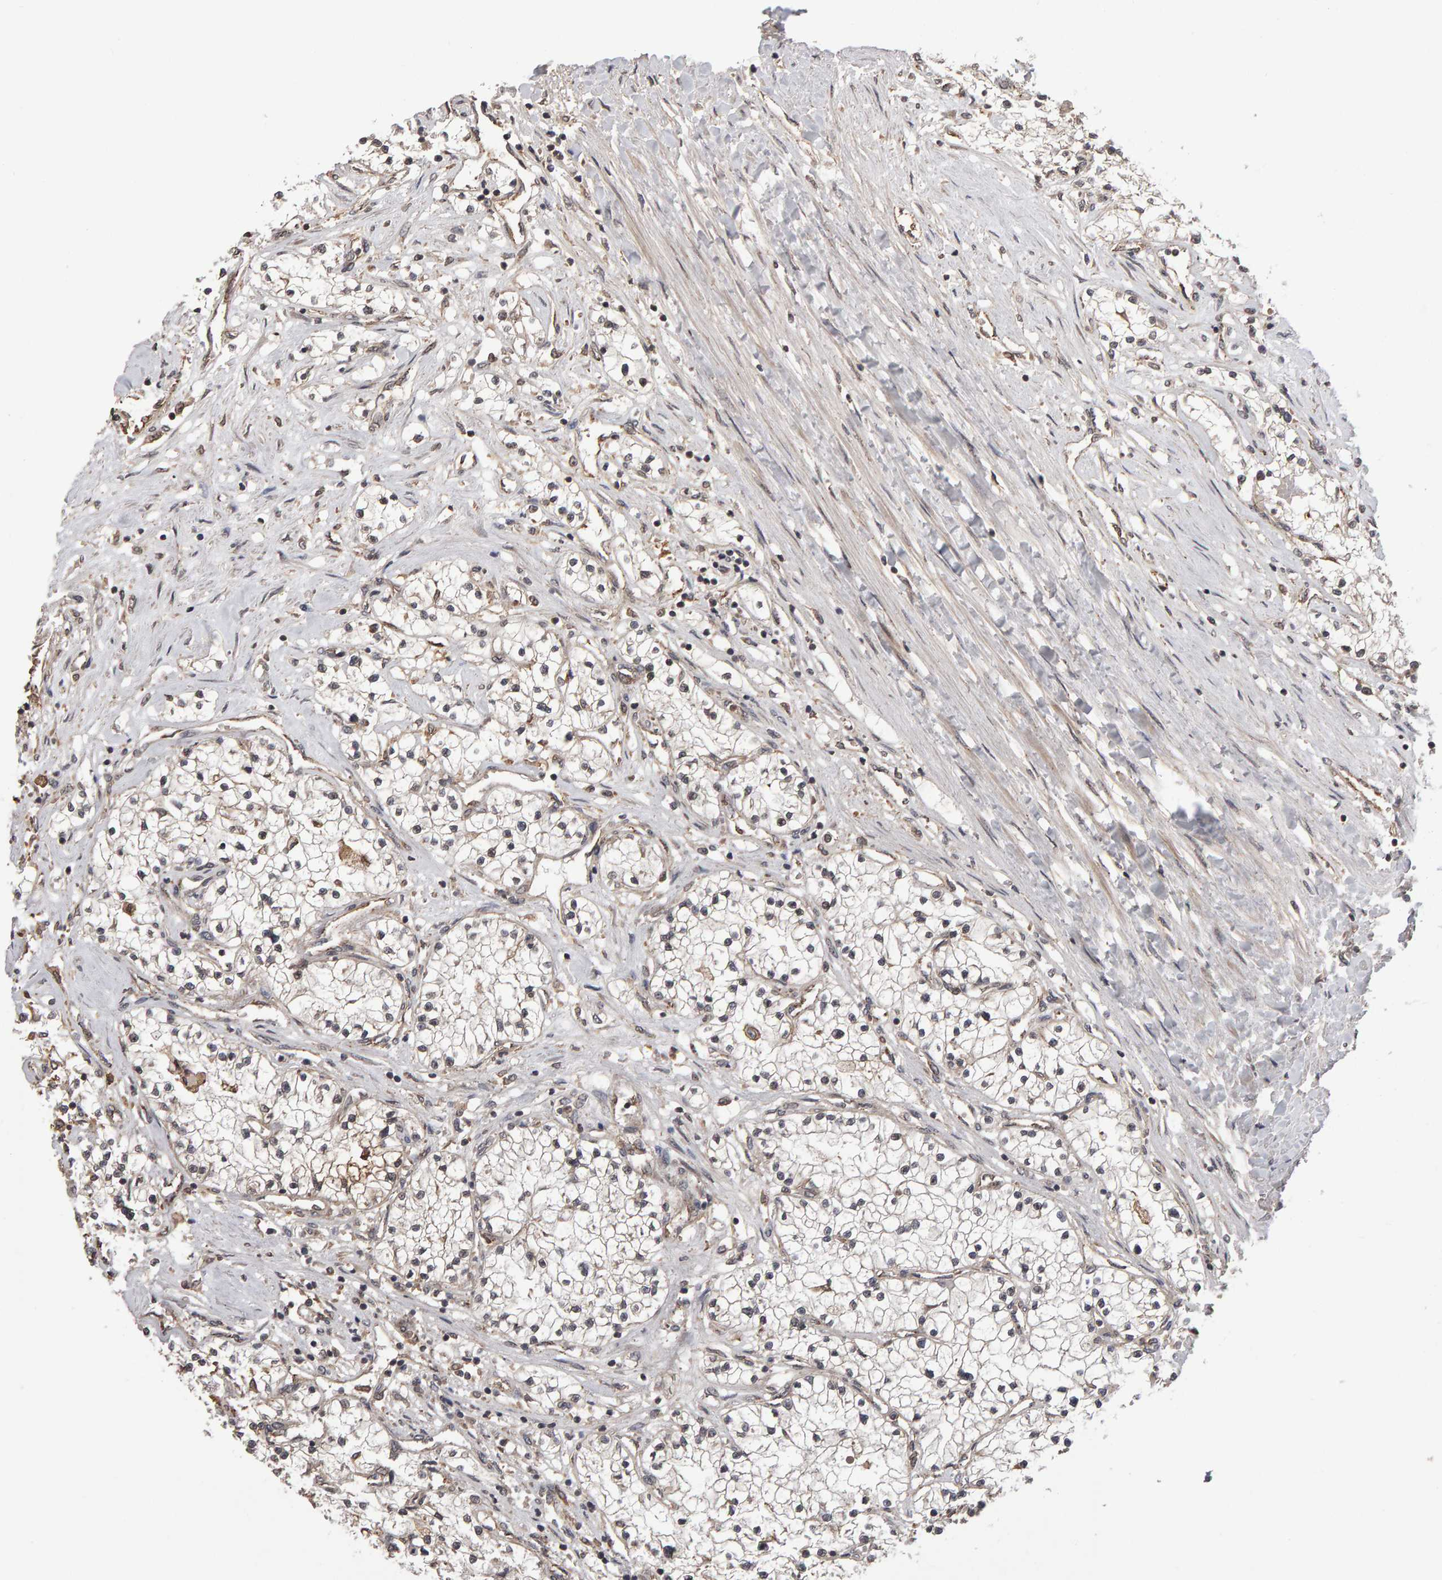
{"staining": {"intensity": "weak", "quantity": ">75%", "location": "cytoplasmic/membranous"}, "tissue": "renal cancer", "cell_type": "Tumor cells", "image_type": "cancer", "snomed": [{"axis": "morphology", "description": "Adenocarcinoma, NOS"}, {"axis": "topography", "description": "Kidney"}], "caption": "Approximately >75% of tumor cells in human adenocarcinoma (renal) reveal weak cytoplasmic/membranous protein expression as visualized by brown immunohistochemical staining.", "gene": "SCRIB", "patient": {"sex": "male", "age": 68}}